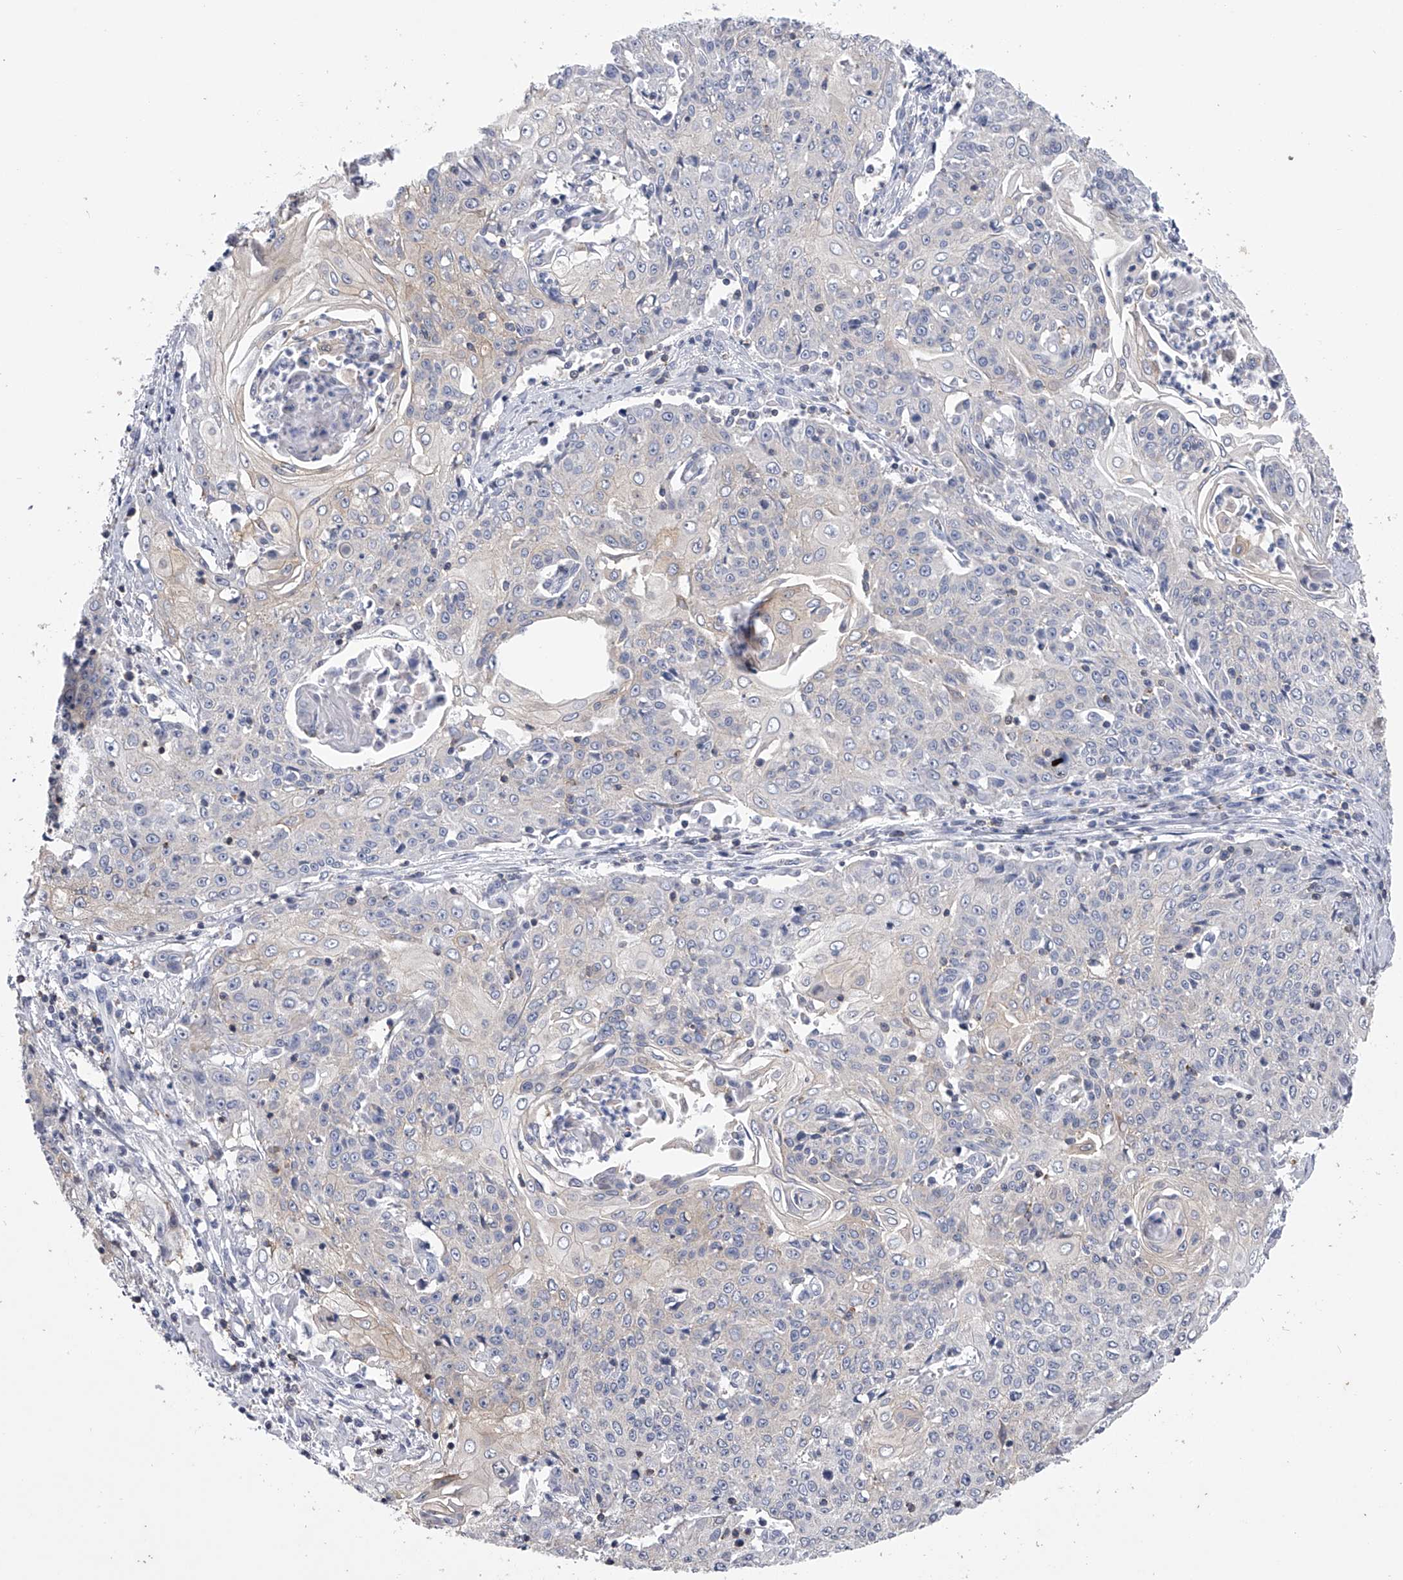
{"staining": {"intensity": "negative", "quantity": "none", "location": "none"}, "tissue": "cervical cancer", "cell_type": "Tumor cells", "image_type": "cancer", "snomed": [{"axis": "morphology", "description": "Squamous cell carcinoma, NOS"}, {"axis": "topography", "description": "Cervix"}], "caption": "Protein analysis of cervical cancer (squamous cell carcinoma) reveals no significant staining in tumor cells. (Stains: DAB immunohistochemistry (IHC) with hematoxylin counter stain, Microscopy: brightfield microscopy at high magnification).", "gene": "TASP1", "patient": {"sex": "female", "age": 48}}